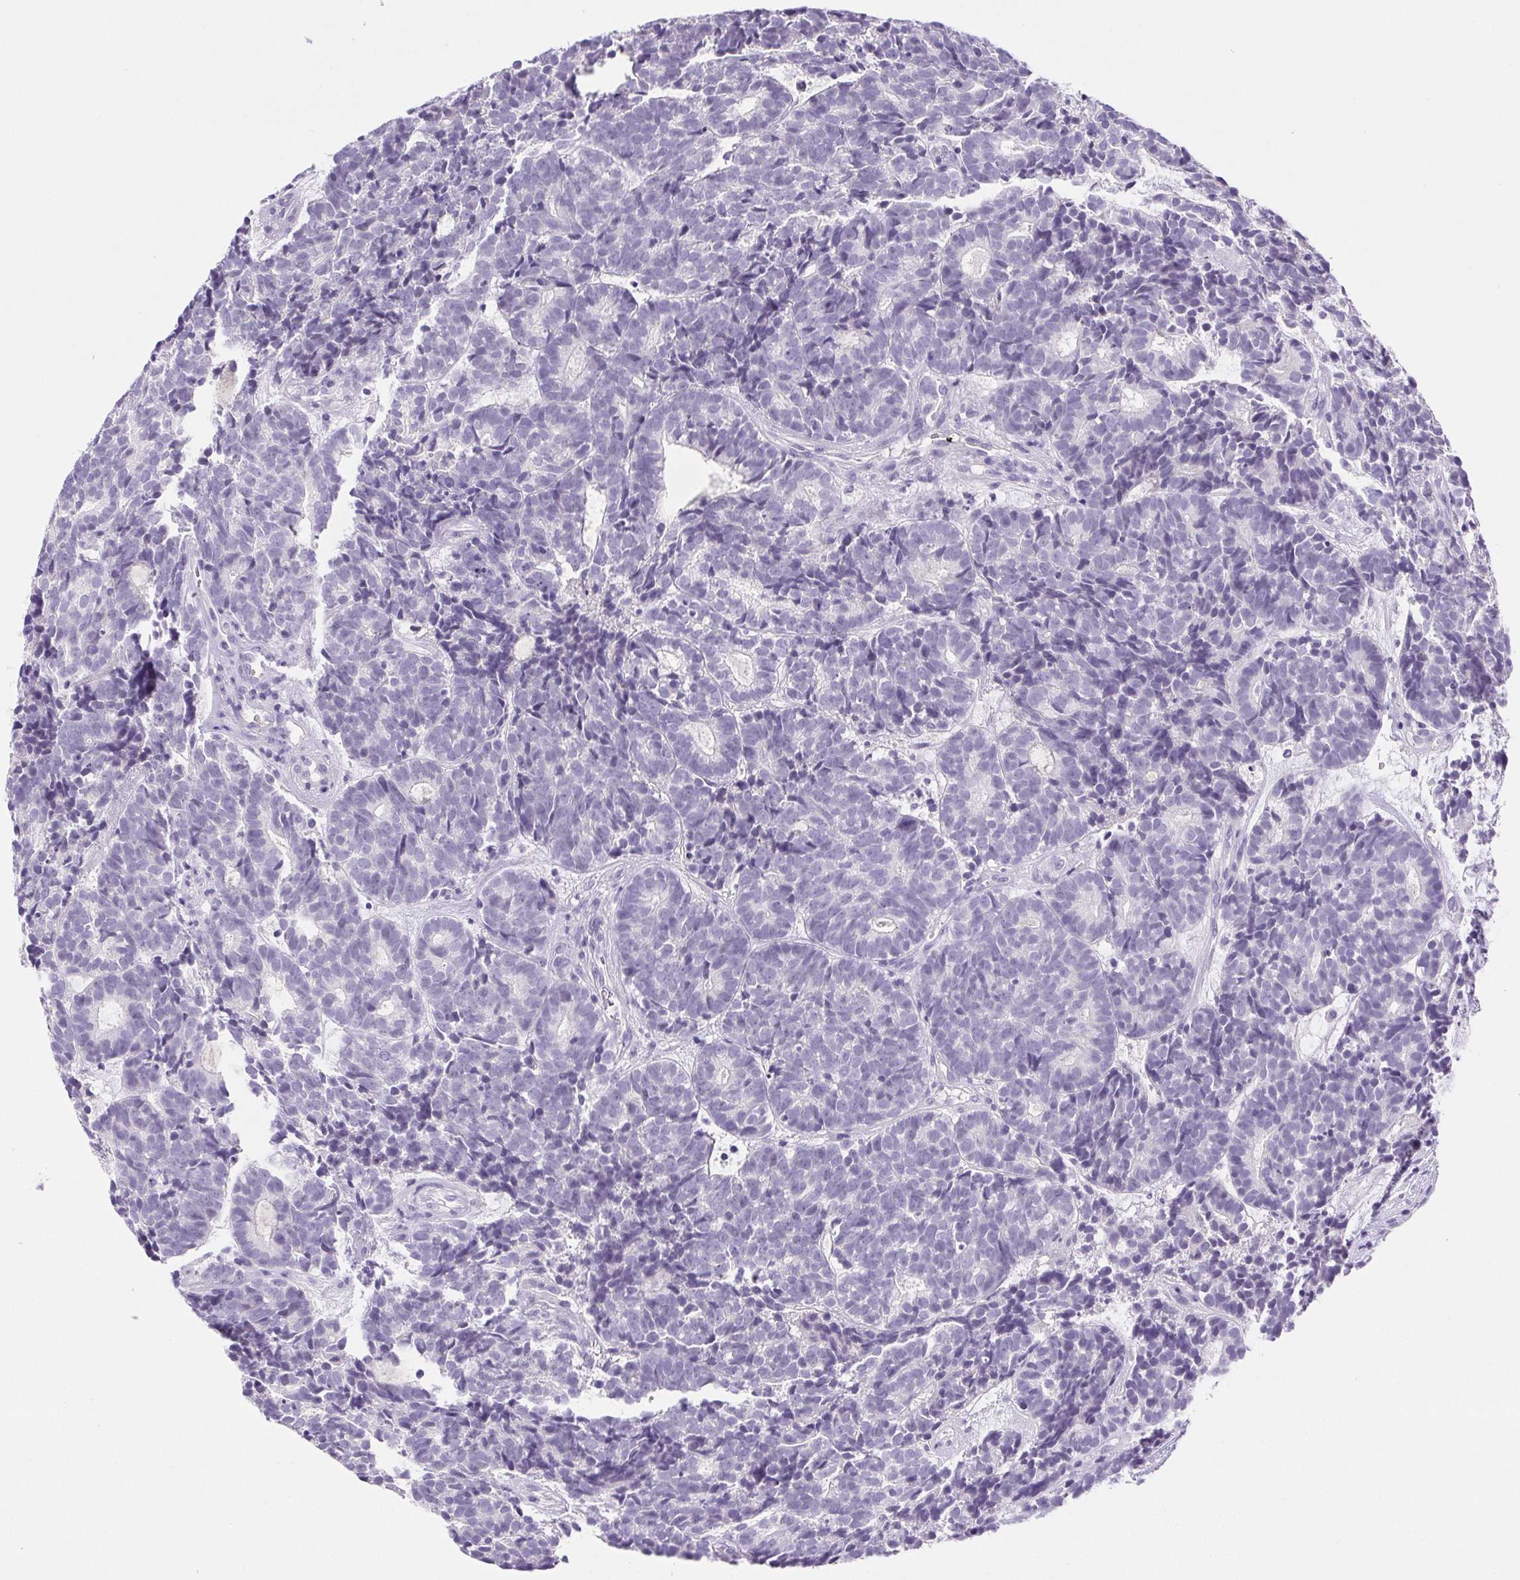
{"staining": {"intensity": "negative", "quantity": "none", "location": "none"}, "tissue": "head and neck cancer", "cell_type": "Tumor cells", "image_type": "cancer", "snomed": [{"axis": "morphology", "description": "Adenocarcinoma, NOS"}, {"axis": "topography", "description": "Head-Neck"}], "caption": "Tumor cells show no significant expression in head and neck cancer (adenocarcinoma).", "gene": "PAPPA2", "patient": {"sex": "female", "age": 81}}